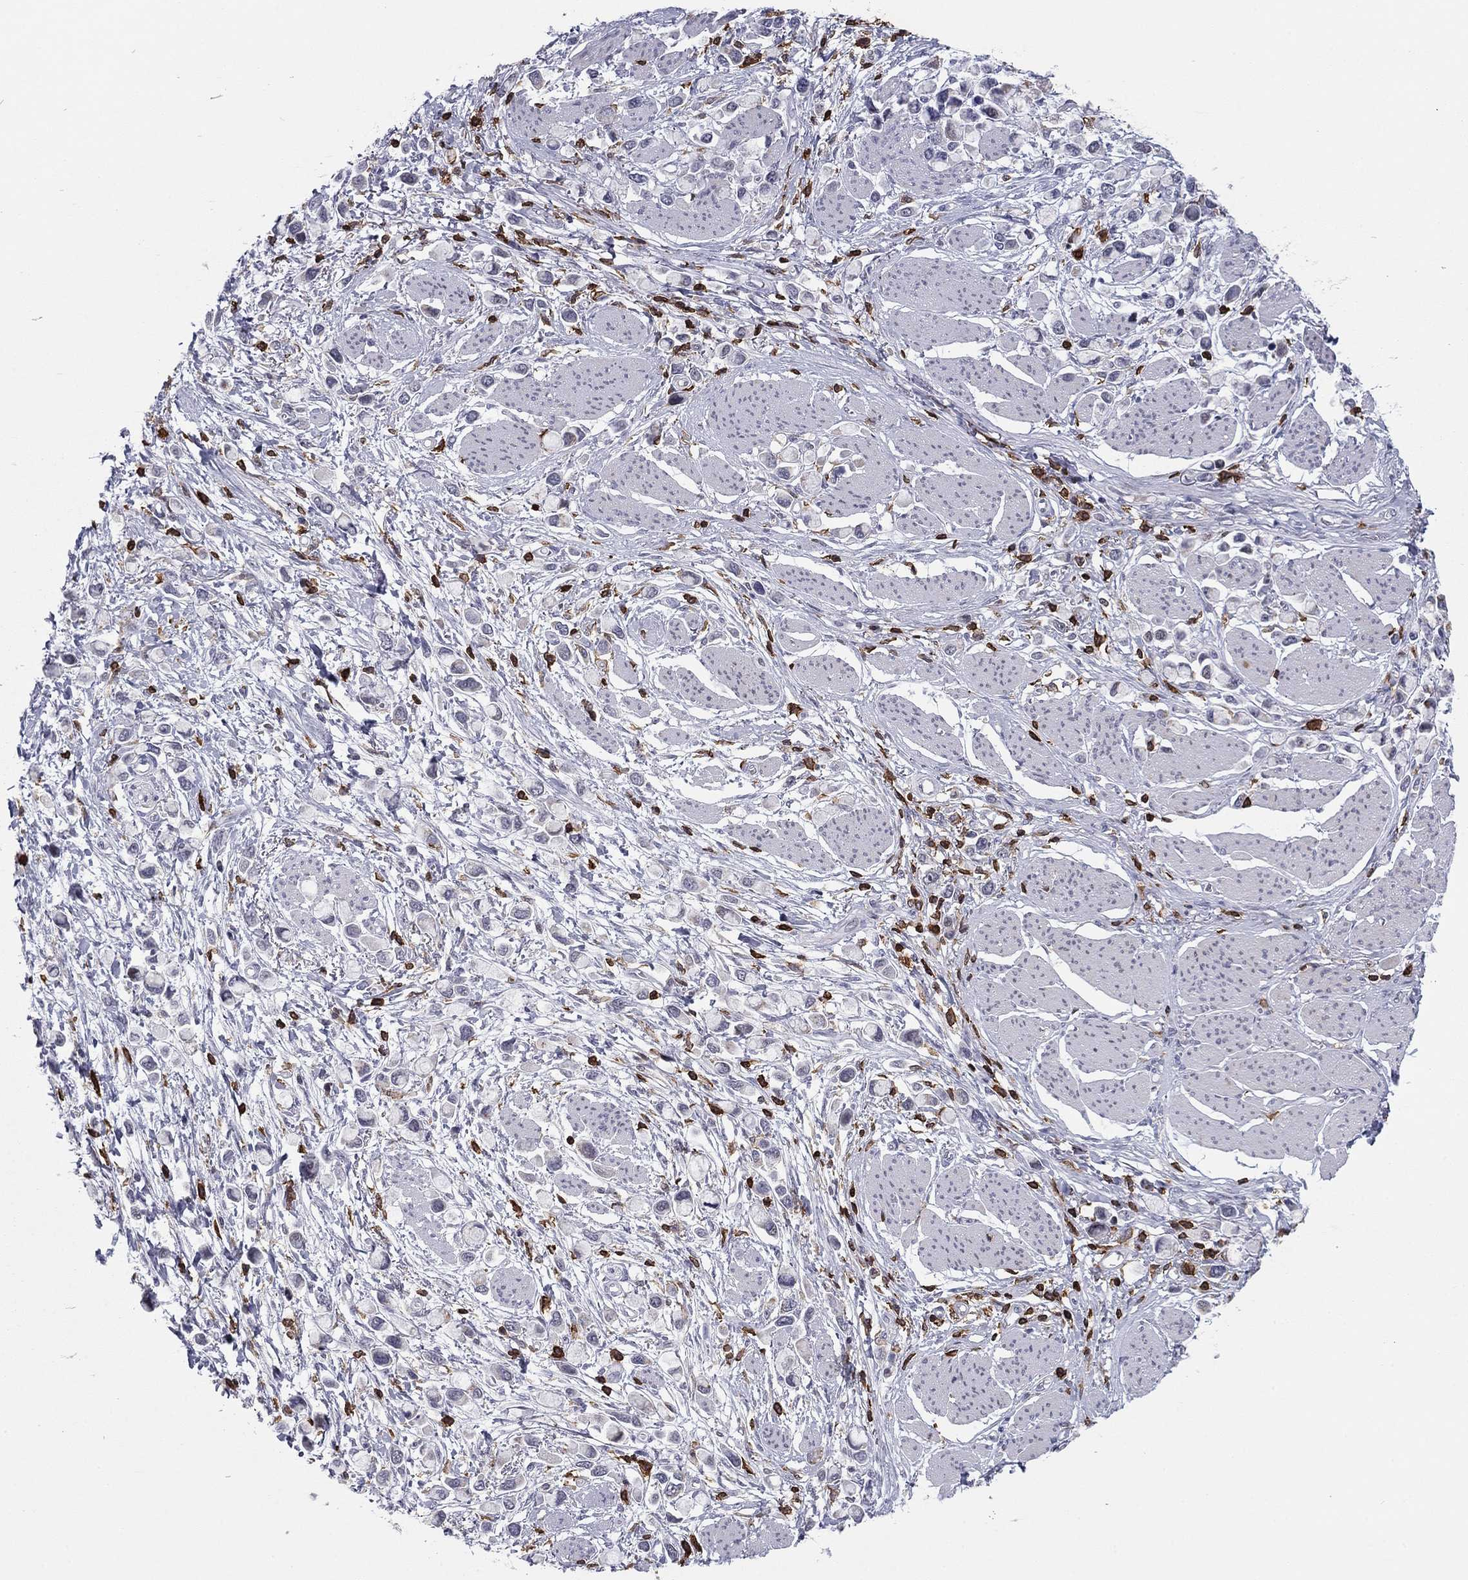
{"staining": {"intensity": "negative", "quantity": "none", "location": "none"}, "tissue": "stomach cancer", "cell_type": "Tumor cells", "image_type": "cancer", "snomed": [{"axis": "morphology", "description": "Adenocarcinoma, NOS"}, {"axis": "topography", "description": "Stomach"}], "caption": "Immunohistochemistry image of stomach adenocarcinoma stained for a protein (brown), which shows no expression in tumor cells.", "gene": "ARHGAP27", "patient": {"sex": "female", "age": 81}}